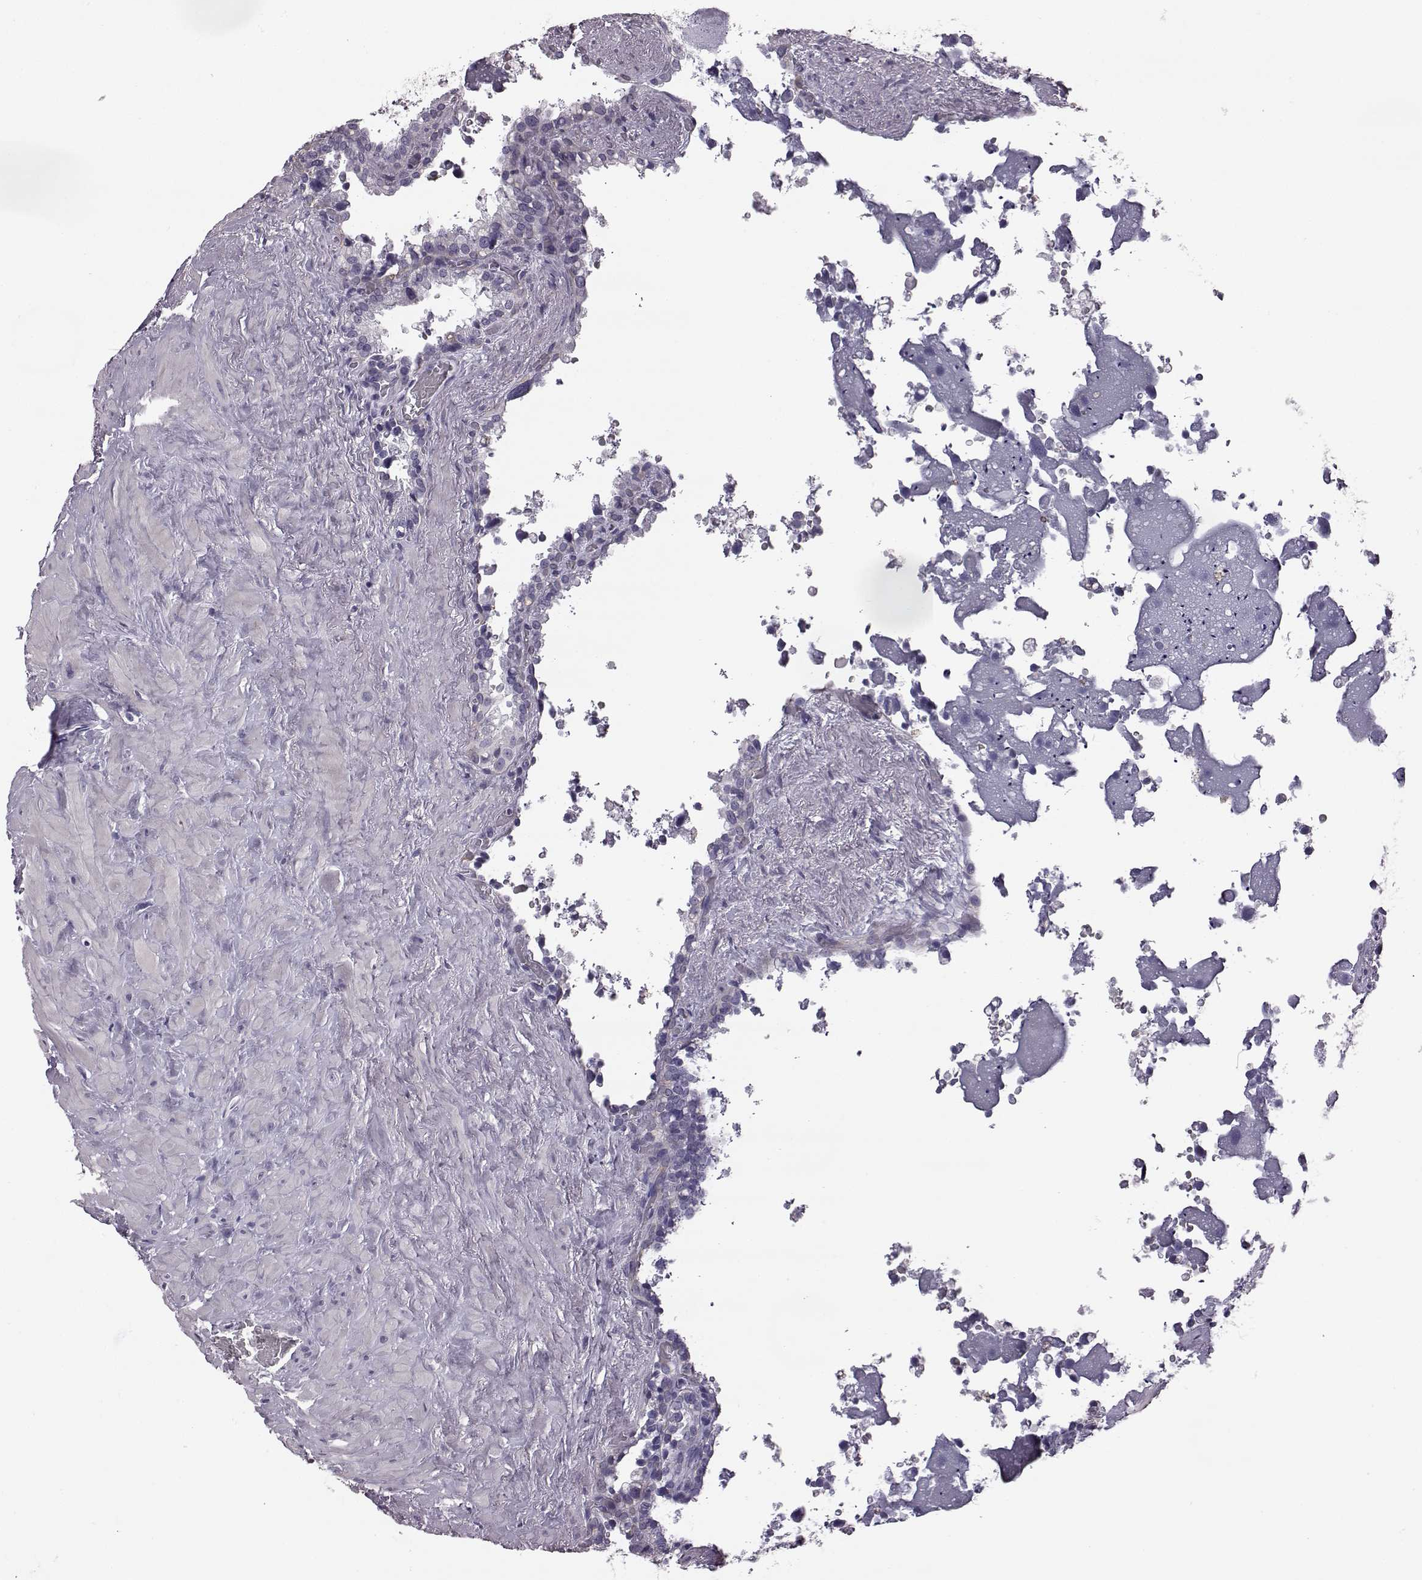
{"staining": {"intensity": "negative", "quantity": "none", "location": "none"}, "tissue": "seminal vesicle", "cell_type": "Glandular cells", "image_type": "normal", "snomed": [{"axis": "morphology", "description": "Normal tissue, NOS"}, {"axis": "topography", "description": "Seminal veicle"}], "caption": "An immunohistochemistry (IHC) histopathology image of normal seminal vesicle is shown. There is no staining in glandular cells of seminal vesicle.", "gene": "ODAD4", "patient": {"sex": "male", "age": 71}}